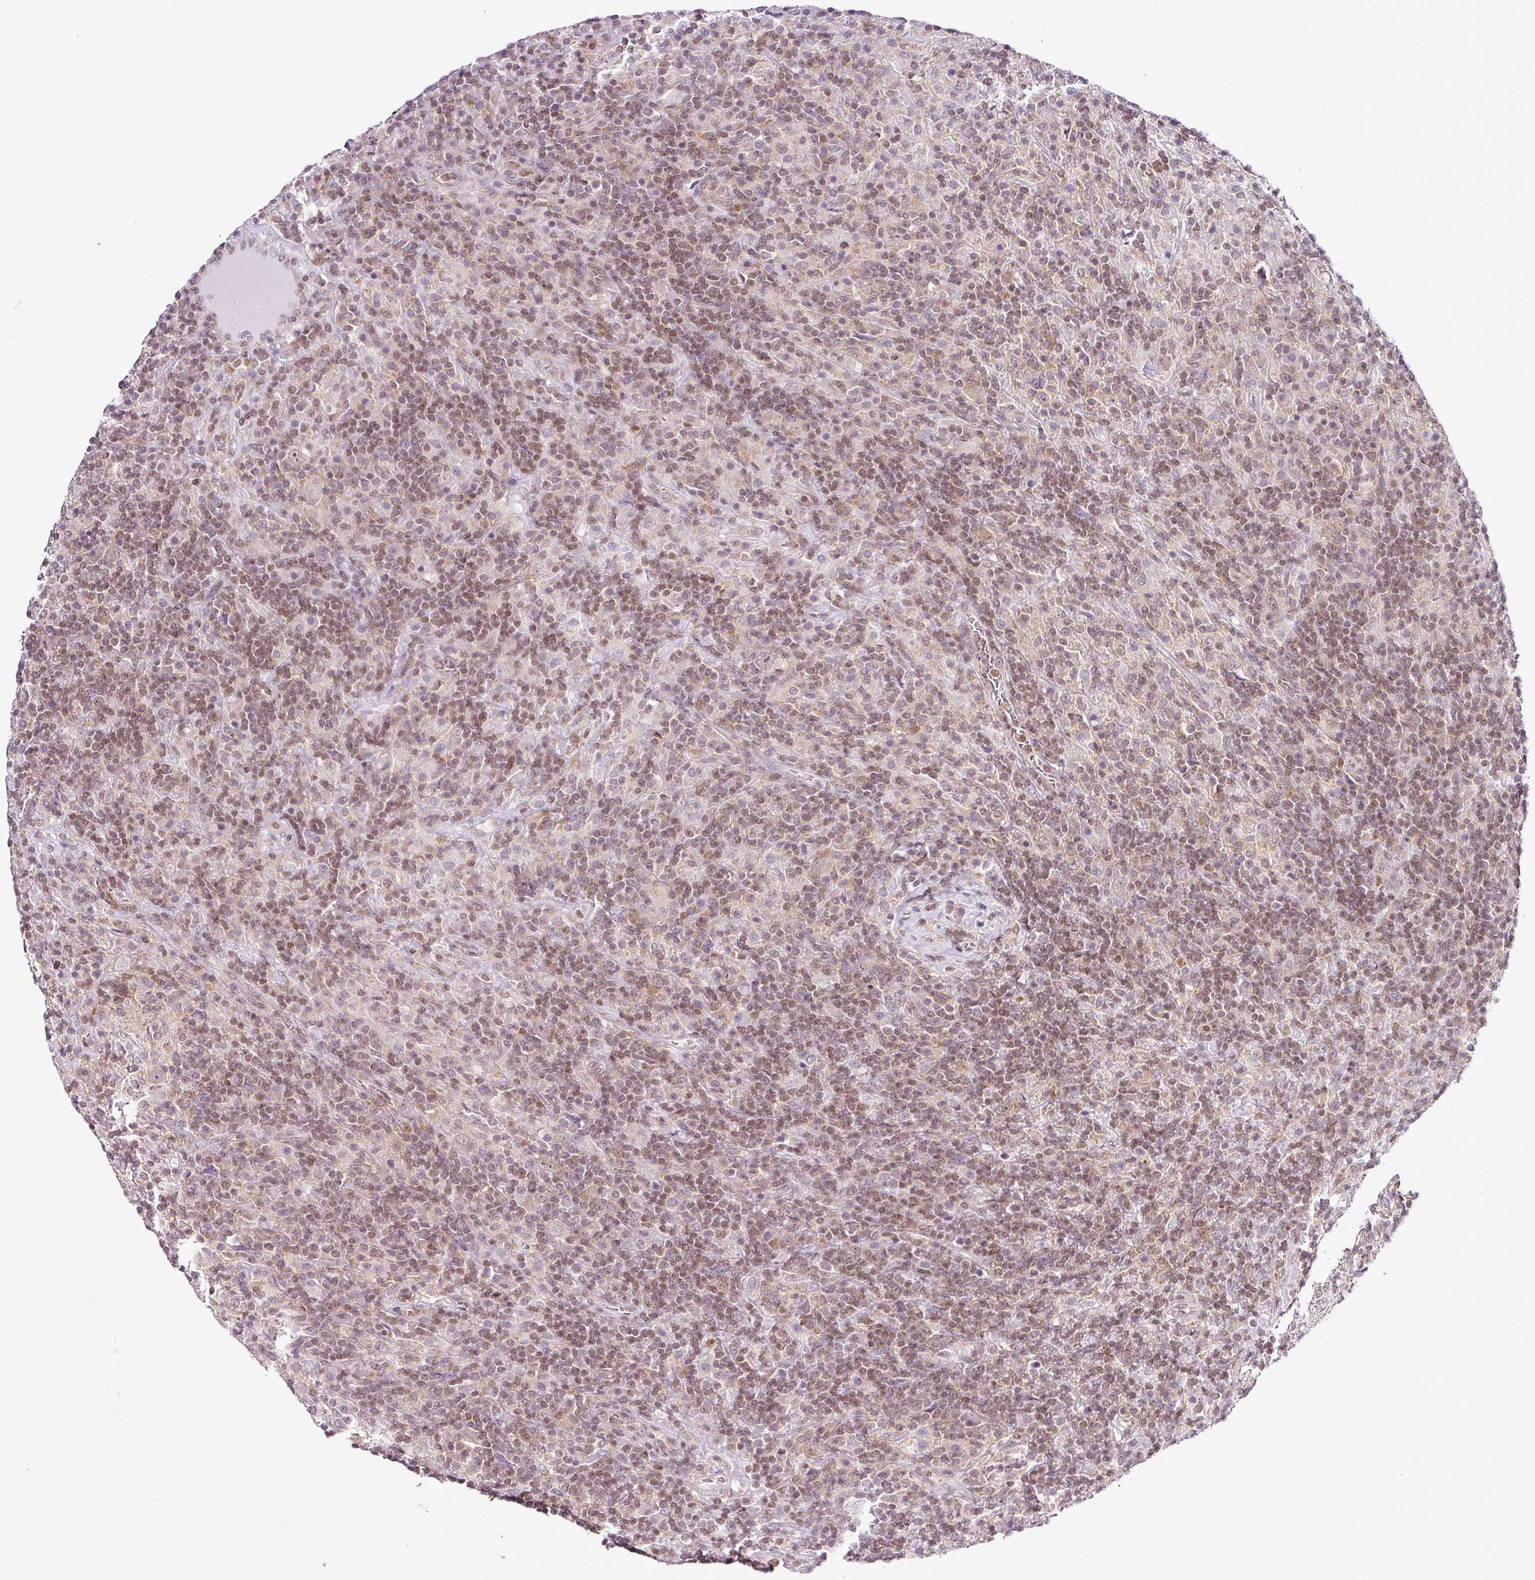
{"staining": {"intensity": "moderate", "quantity": ">75%", "location": "cytoplasmic/membranous,nuclear"}, "tissue": "lymphoma", "cell_type": "Tumor cells", "image_type": "cancer", "snomed": [{"axis": "morphology", "description": "Hodgkin's disease, NOS"}, {"axis": "topography", "description": "Lymph node"}], "caption": "IHC (DAB) staining of human Hodgkin's disease exhibits moderate cytoplasmic/membranous and nuclear protein expression in about >75% of tumor cells. (DAB (3,3'-diaminobenzidine) IHC with brightfield microscopy, high magnification).", "gene": "FAM32A", "patient": {"sex": "male", "age": 70}}